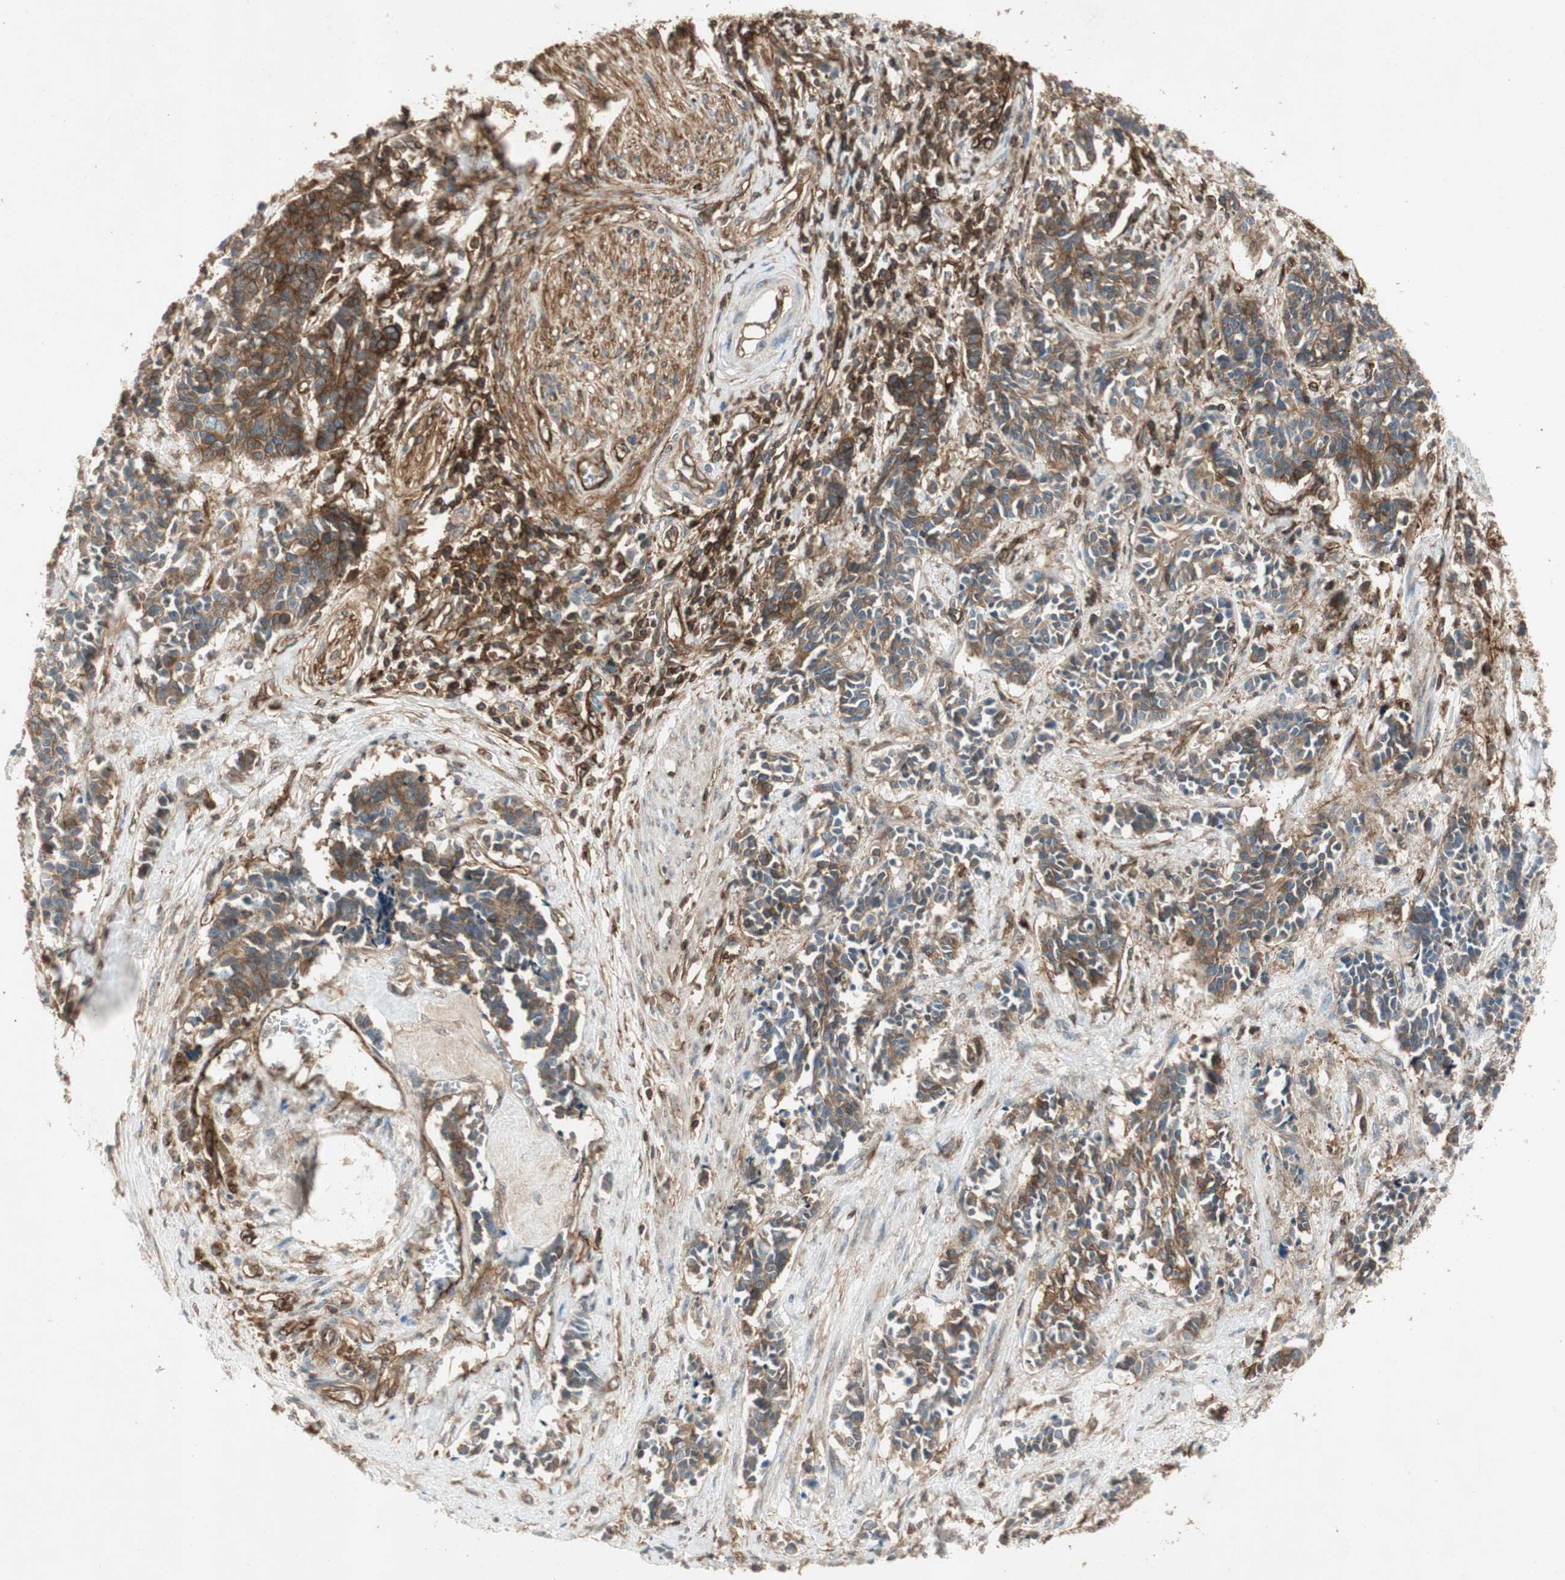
{"staining": {"intensity": "moderate", "quantity": ">75%", "location": "cytoplasmic/membranous"}, "tissue": "cervical cancer", "cell_type": "Tumor cells", "image_type": "cancer", "snomed": [{"axis": "morphology", "description": "Squamous cell carcinoma, NOS"}, {"axis": "topography", "description": "Cervix"}], "caption": "A photomicrograph of human cervical cancer stained for a protein displays moderate cytoplasmic/membranous brown staining in tumor cells. Immunohistochemistry (ihc) stains the protein of interest in brown and the nuclei are stained blue.", "gene": "BTN3A3", "patient": {"sex": "female", "age": 35}}